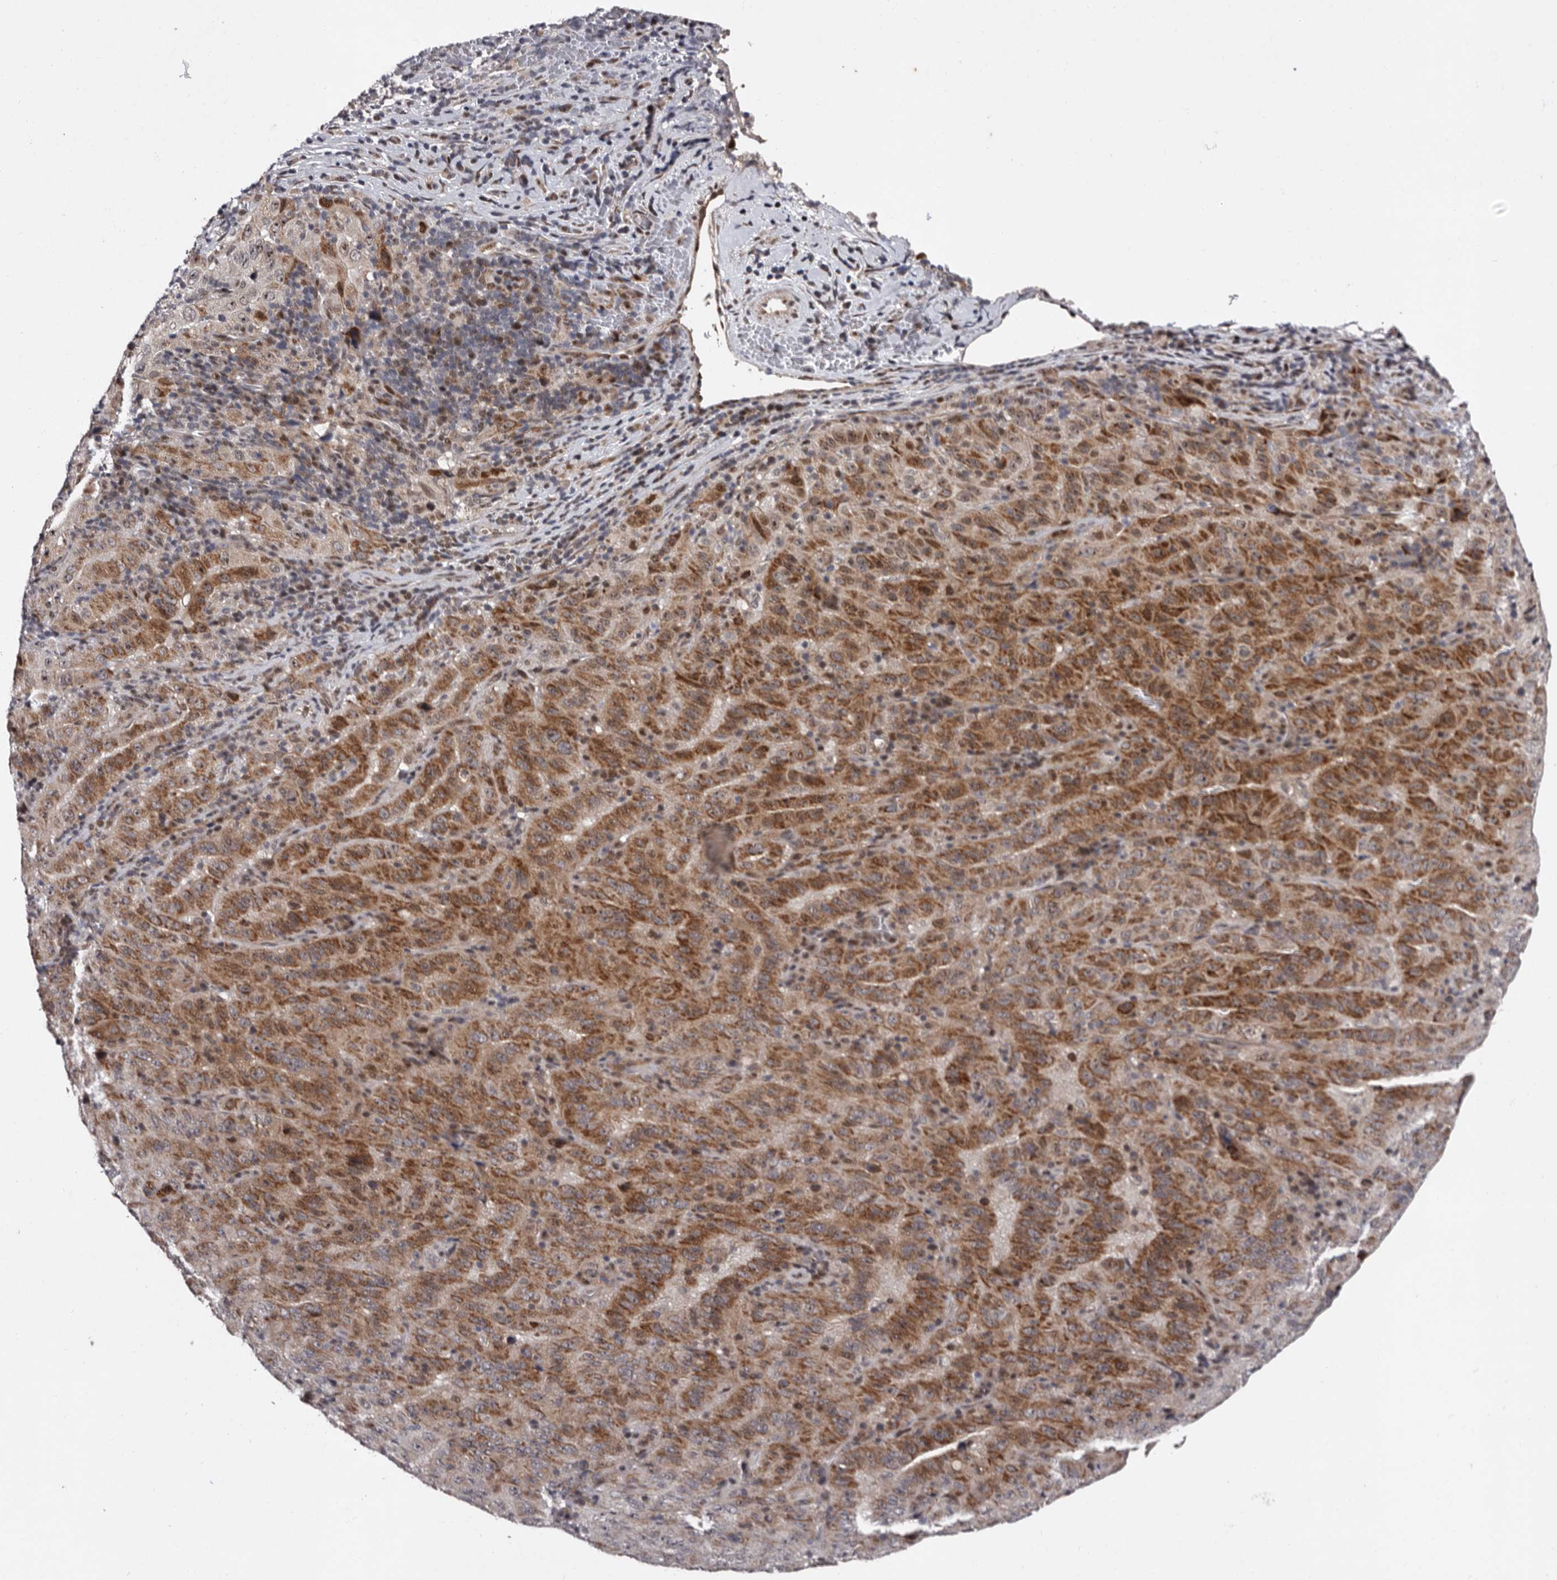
{"staining": {"intensity": "moderate", "quantity": ">75%", "location": "cytoplasmic/membranous"}, "tissue": "pancreatic cancer", "cell_type": "Tumor cells", "image_type": "cancer", "snomed": [{"axis": "morphology", "description": "Adenocarcinoma, NOS"}, {"axis": "topography", "description": "Pancreas"}], "caption": "Immunohistochemical staining of human pancreatic adenocarcinoma demonstrates medium levels of moderate cytoplasmic/membranous positivity in about >75% of tumor cells.", "gene": "TNKS", "patient": {"sex": "male", "age": 63}}